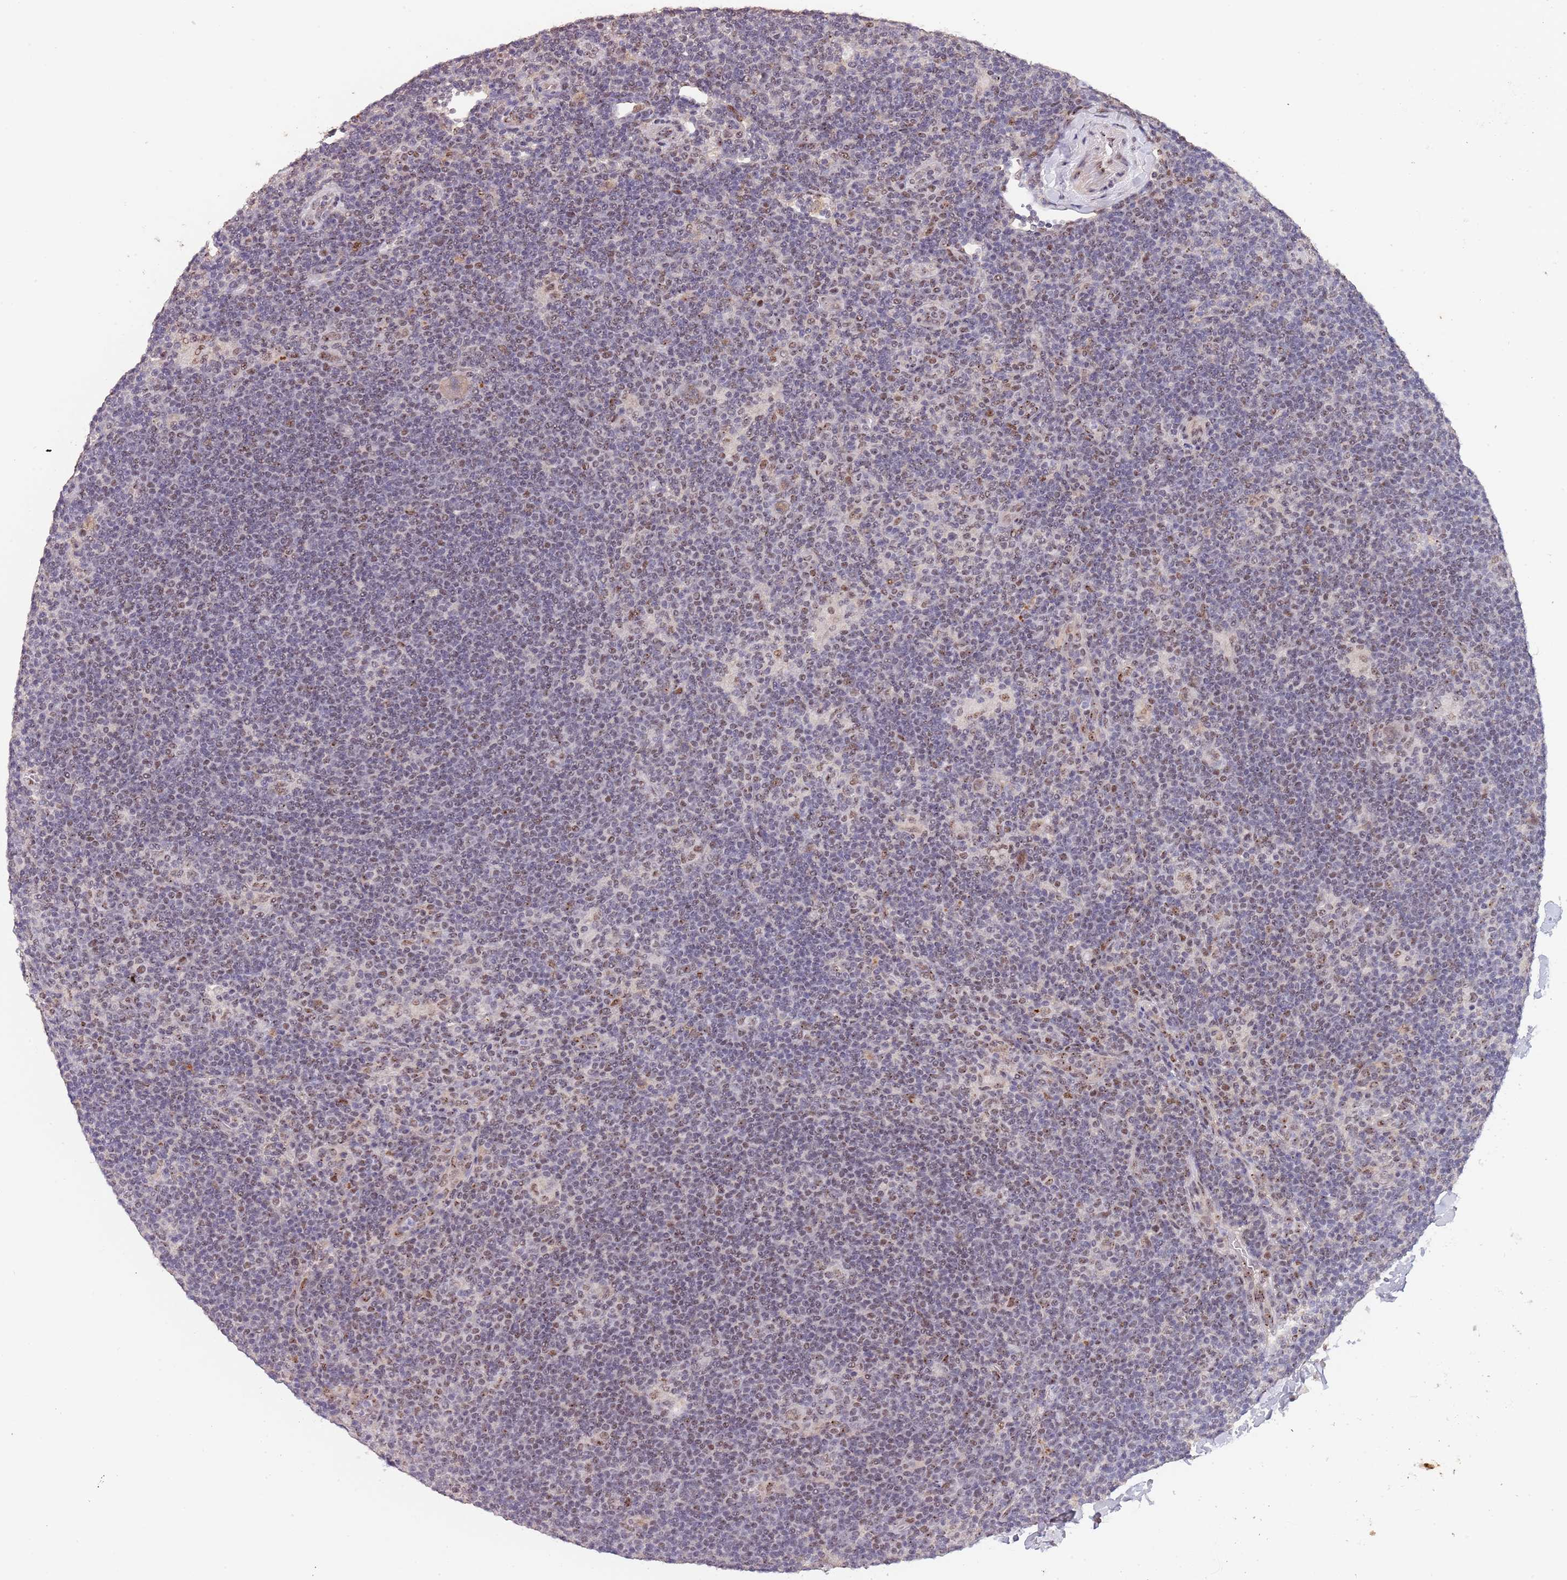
{"staining": {"intensity": "moderate", "quantity": "25%-75%", "location": "nuclear"}, "tissue": "lymphoma", "cell_type": "Tumor cells", "image_type": "cancer", "snomed": [{"axis": "morphology", "description": "Hodgkin's disease, NOS"}, {"axis": "topography", "description": "Lymph node"}], "caption": "Protein staining by immunohistochemistry (IHC) displays moderate nuclear expression in about 25%-75% of tumor cells in lymphoma. Immunohistochemistry stains the protein of interest in brown and the nuclei are stained blue.", "gene": "CIZ1", "patient": {"sex": "female", "age": 57}}